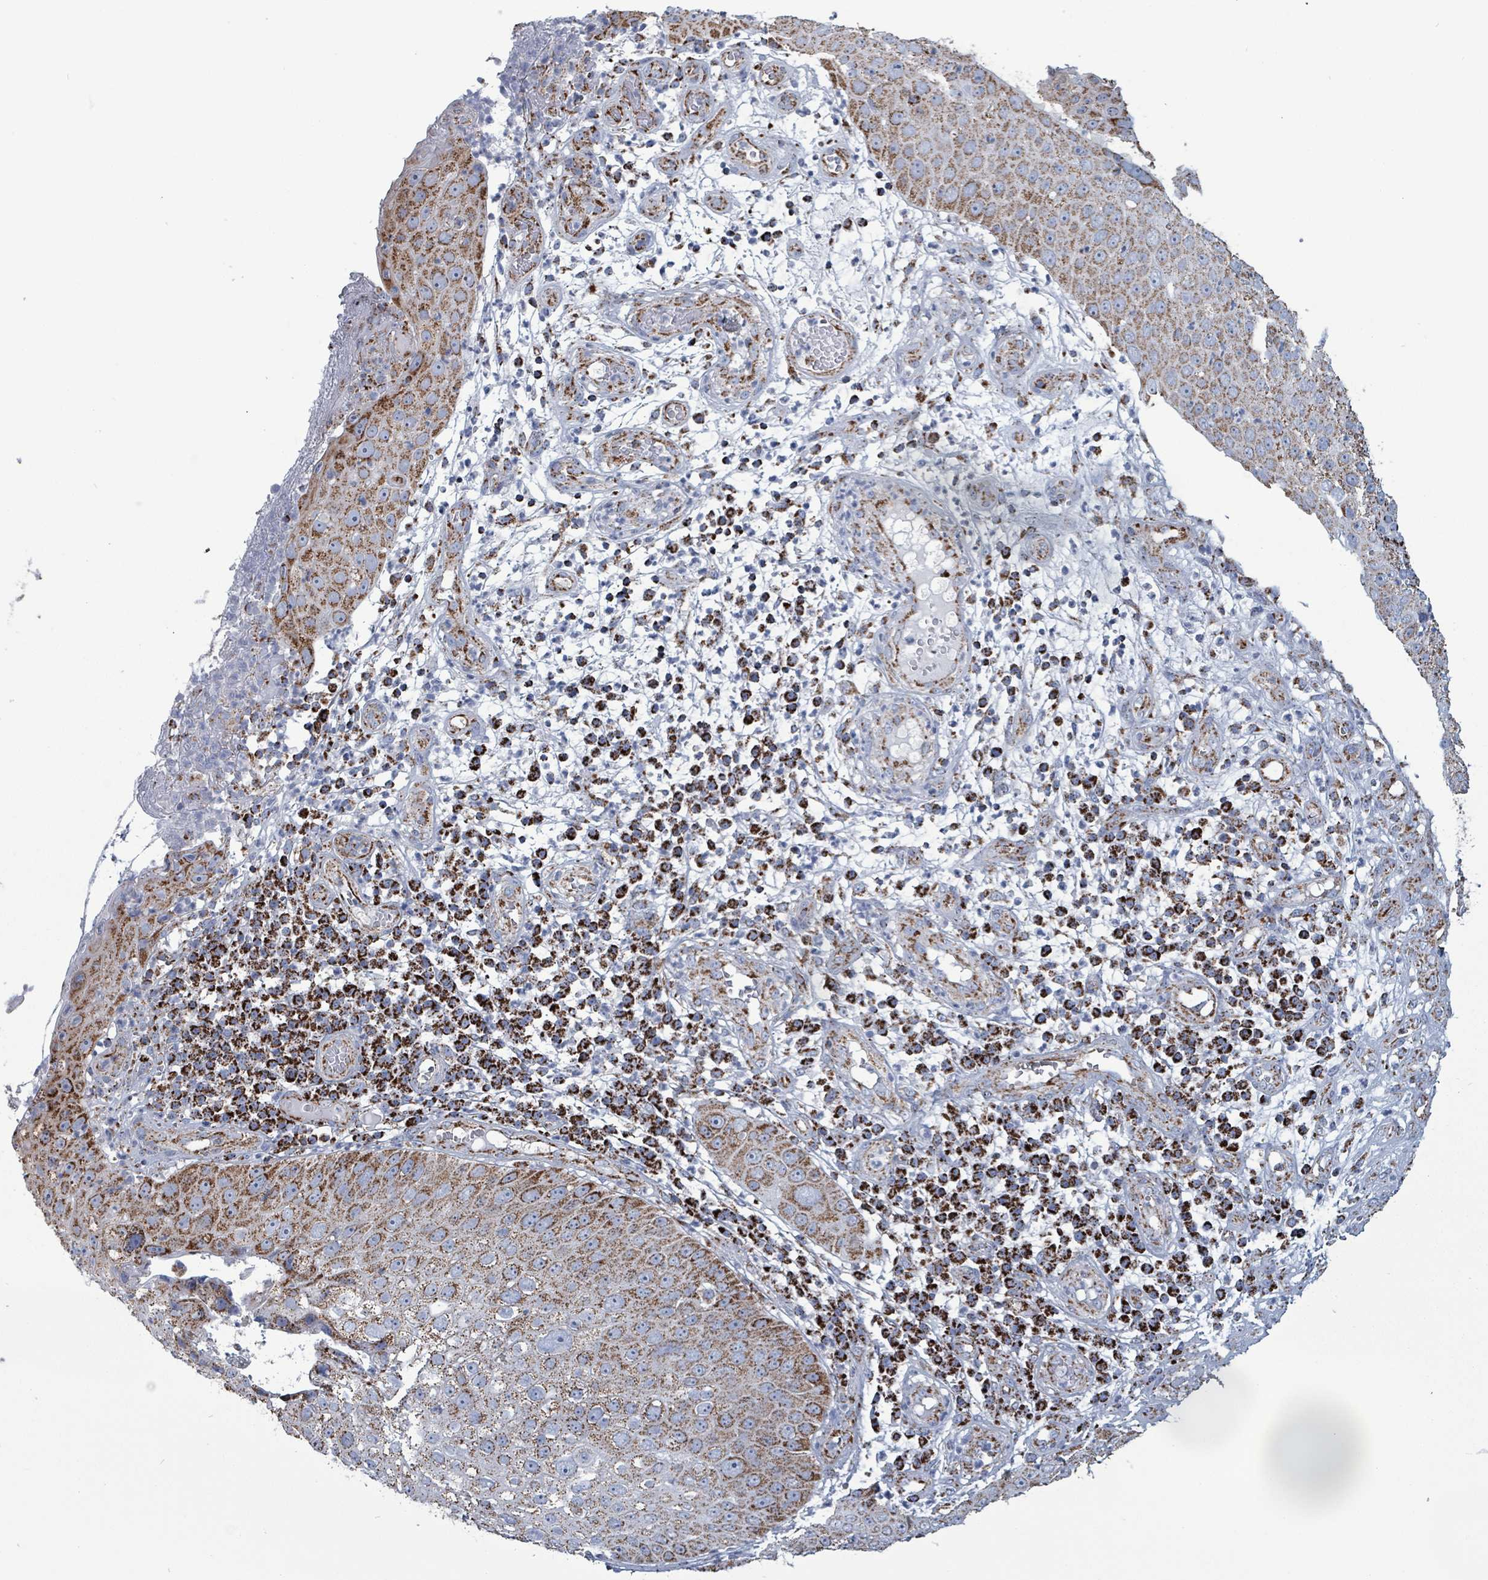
{"staining": {"intensity": "moderate", "quantity": ">75%", "location": "cytoplasmic/membranous"}, "tissue": "skin cancer", "cell_type": "Tumor cells", "image_type": "cancer", "snomed": [{"axis": "morphology", "description": "Squamous cell carcinoma, NOS"}, {"axis": "topography", "description": "Skin"}], "caption": "Protein expression analysis of human skin cancer (squamous cell carcinoma) reveals moderate cytoplasmic/membranous staining in approximately >75% of tumor cells.", "gene": "IDH3B", "patient": {"sex": "male", "age": 71}}